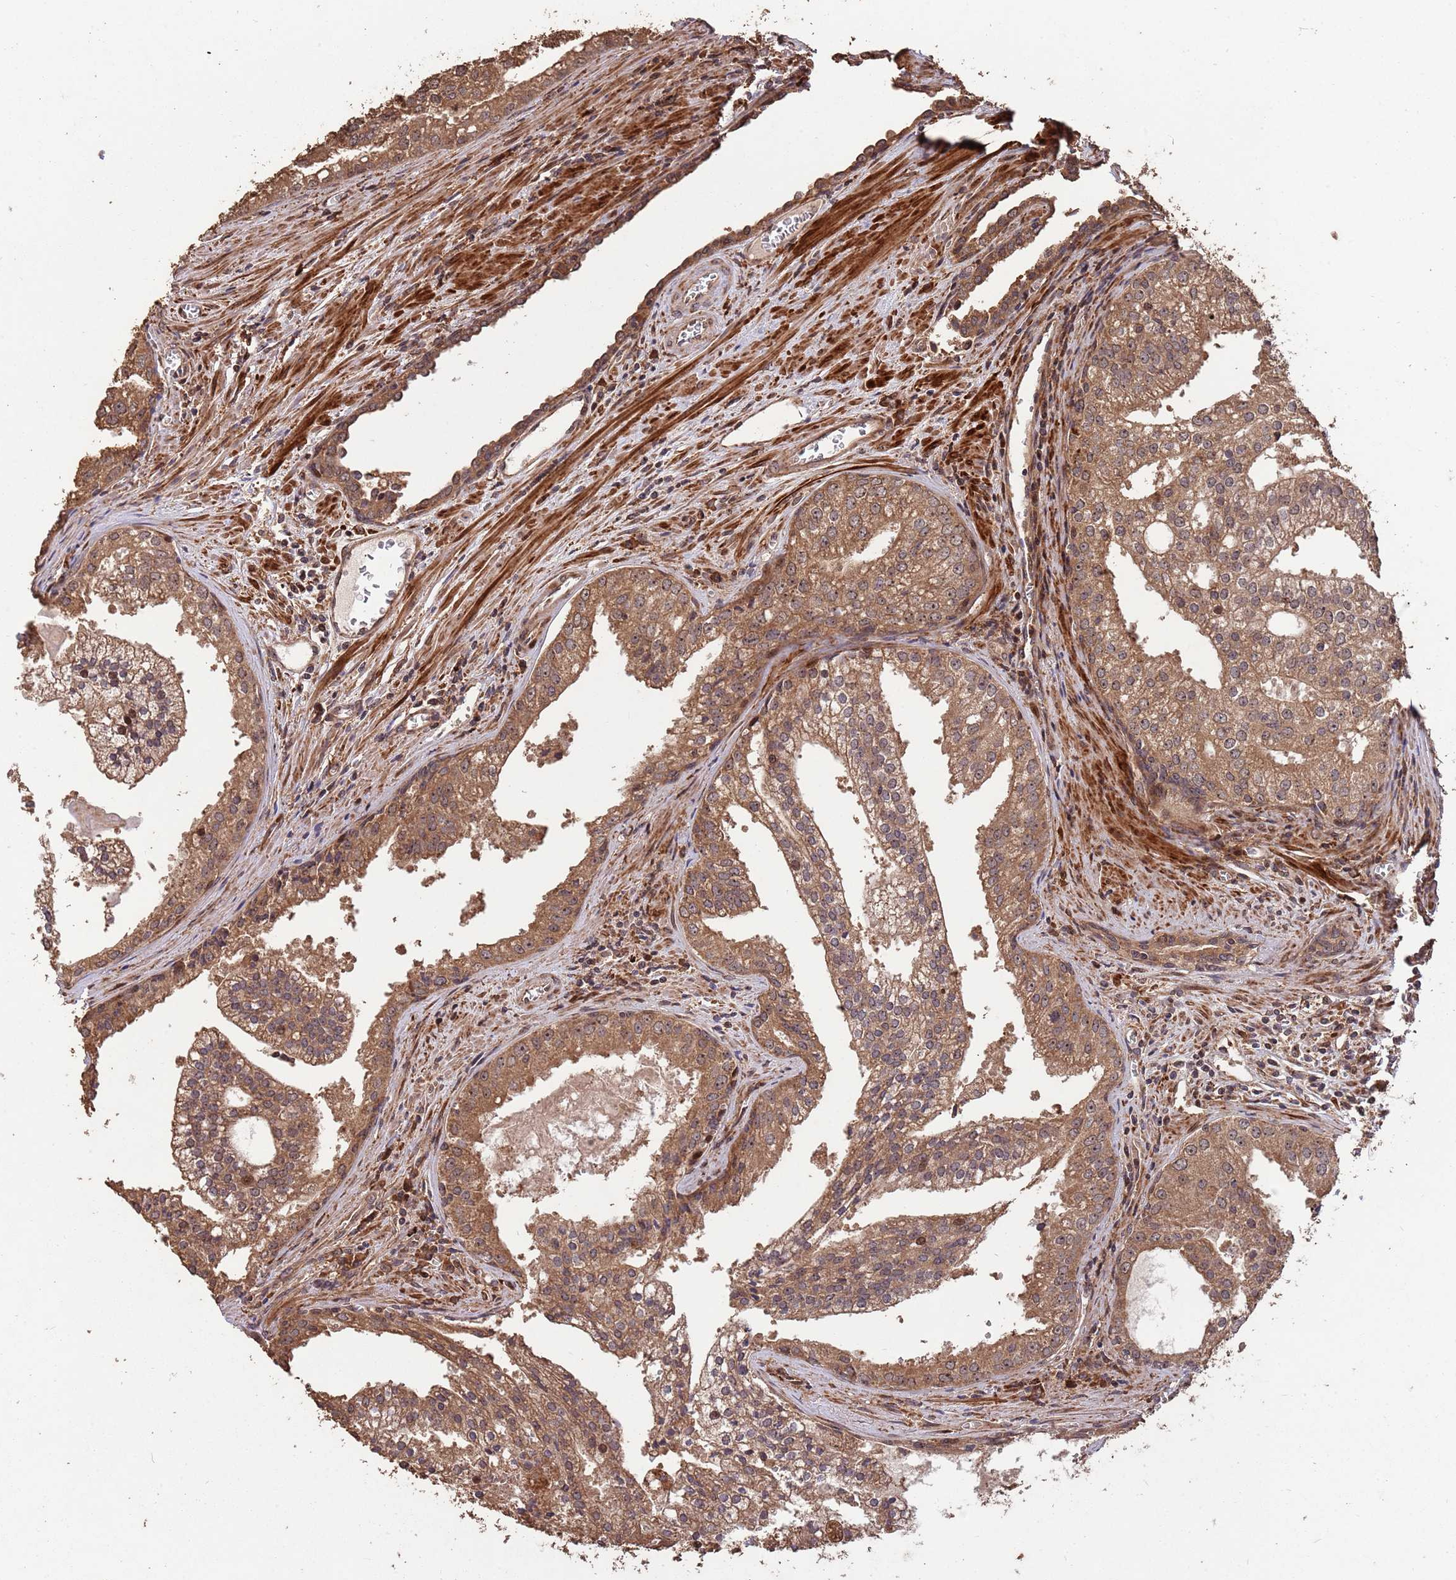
{"staining": {"intensity": "moderate", "quantity": ">75%", "location": "cytoplasmic/membranous"}, "tissue": "prostate cancer", "cell_type": "Tumor cells", "image_type": "cancer", "snomed": [{"axis": "morphology", "description": "Adenocarcinoma, High grade"}, {"axis": "topography", "description": "Prostate"}], "caption": "Approximately >75% of tumor cells in prostate cancer (high-grade adenocarcinoma) display moderate cytoplasmic/membranous protein staining as visualized by brown immunohistochemical staining.", "gene": "ZNF428", "patient": {"sex": "male", "age": 68}}